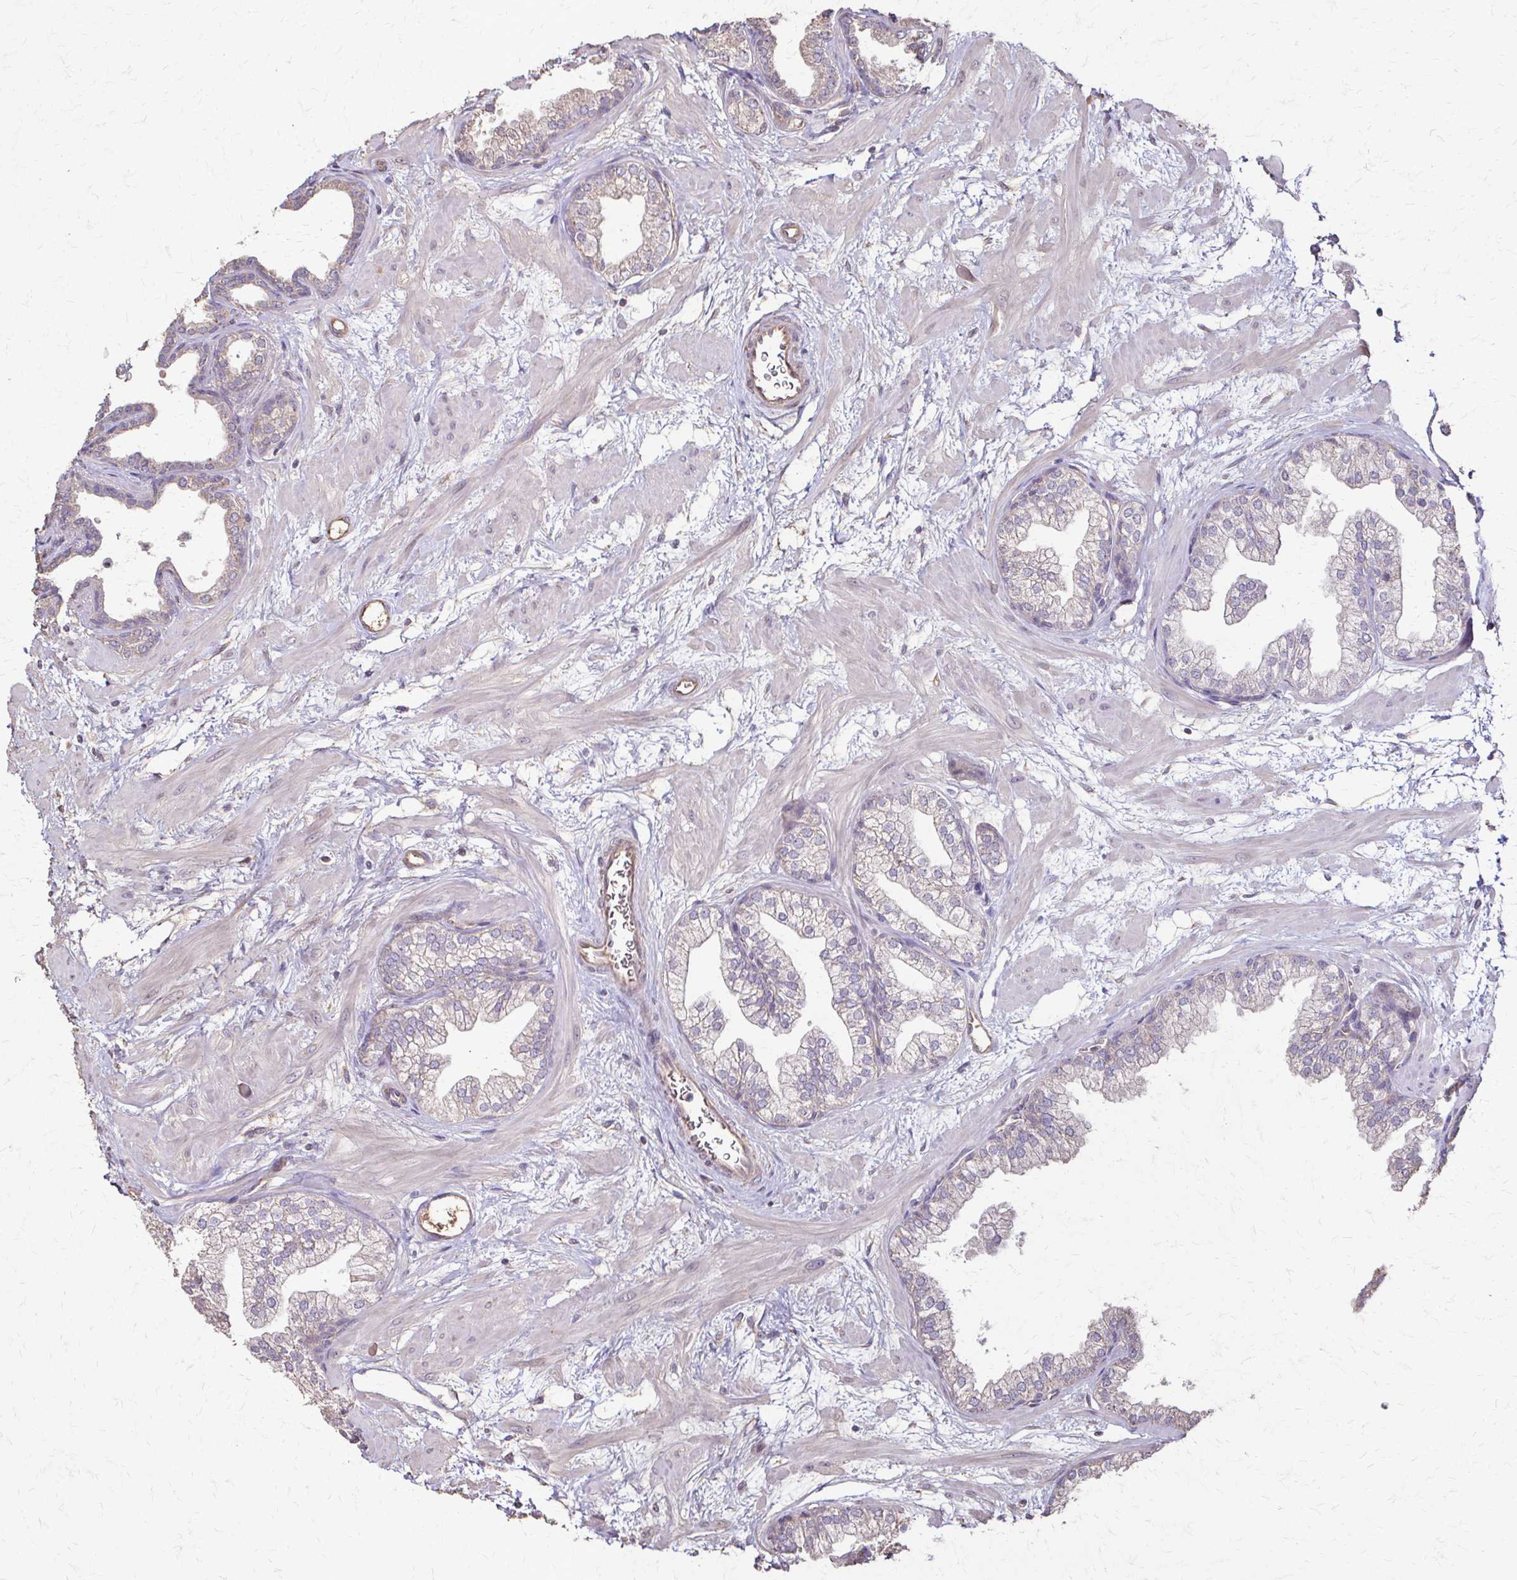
{"staining": {"intensity": "weak", "quantity": "<25%", "location": "cytoplasmic/membranous"}, "tissue": "prostate", "cell_type": "Glandular cells", "image_type": "normal", "snomed": [{"axis": "morphology", "description": "Normal tissue, NOS"}, {"axis": "topography", "description": "Prostate"}], "caption": "The image shows no staining of glandular cells in normal prostate. Nuclei are stained in blue.", "gene": "IL18BP", "patient": {"sex": "male", "age": 37}}